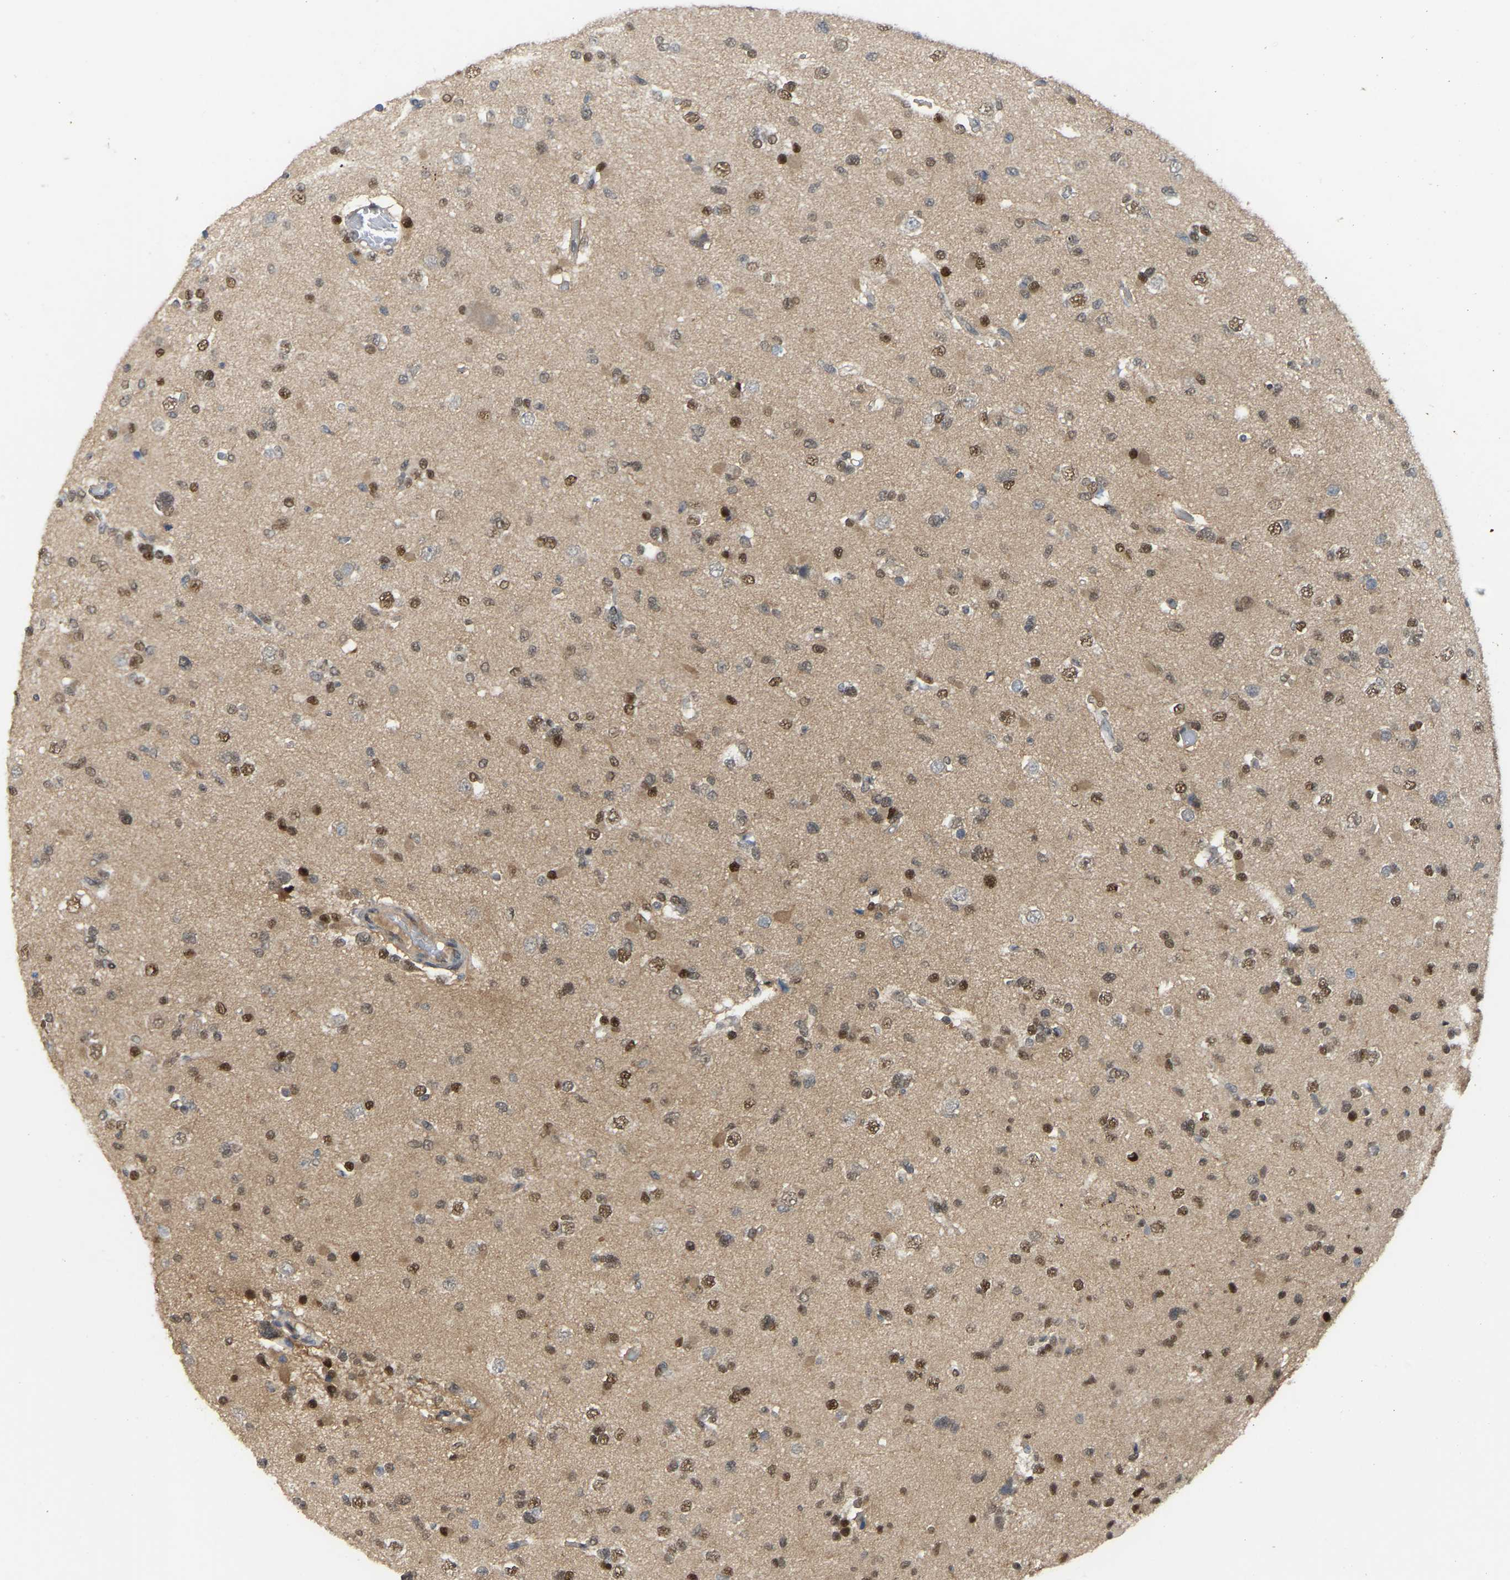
{"staining": {"intensity": "moderate", "quantity": ">75%", "location": "cytoplasmic/membranous,nuclear"}, "tissue": "glioma", "cell_type": "Tumor cells", "image_type": "cancer", "snomed": [{"axis": "morphology", "description": "Glioma, malignant, Low grade"}, {"axis": "topography", "description": "Brain"}], "caption": "Immunohistochemical staining of human low-grade glioma (malignant) demonstrates moderate cytoplasmic/membranous and nuclear protein positivity in about >75% of tumor cells. (IHC, brightfield microscopy, high magnification).", "gene": "KLRG2", "patient": {"sex": "female", "age": 22}}